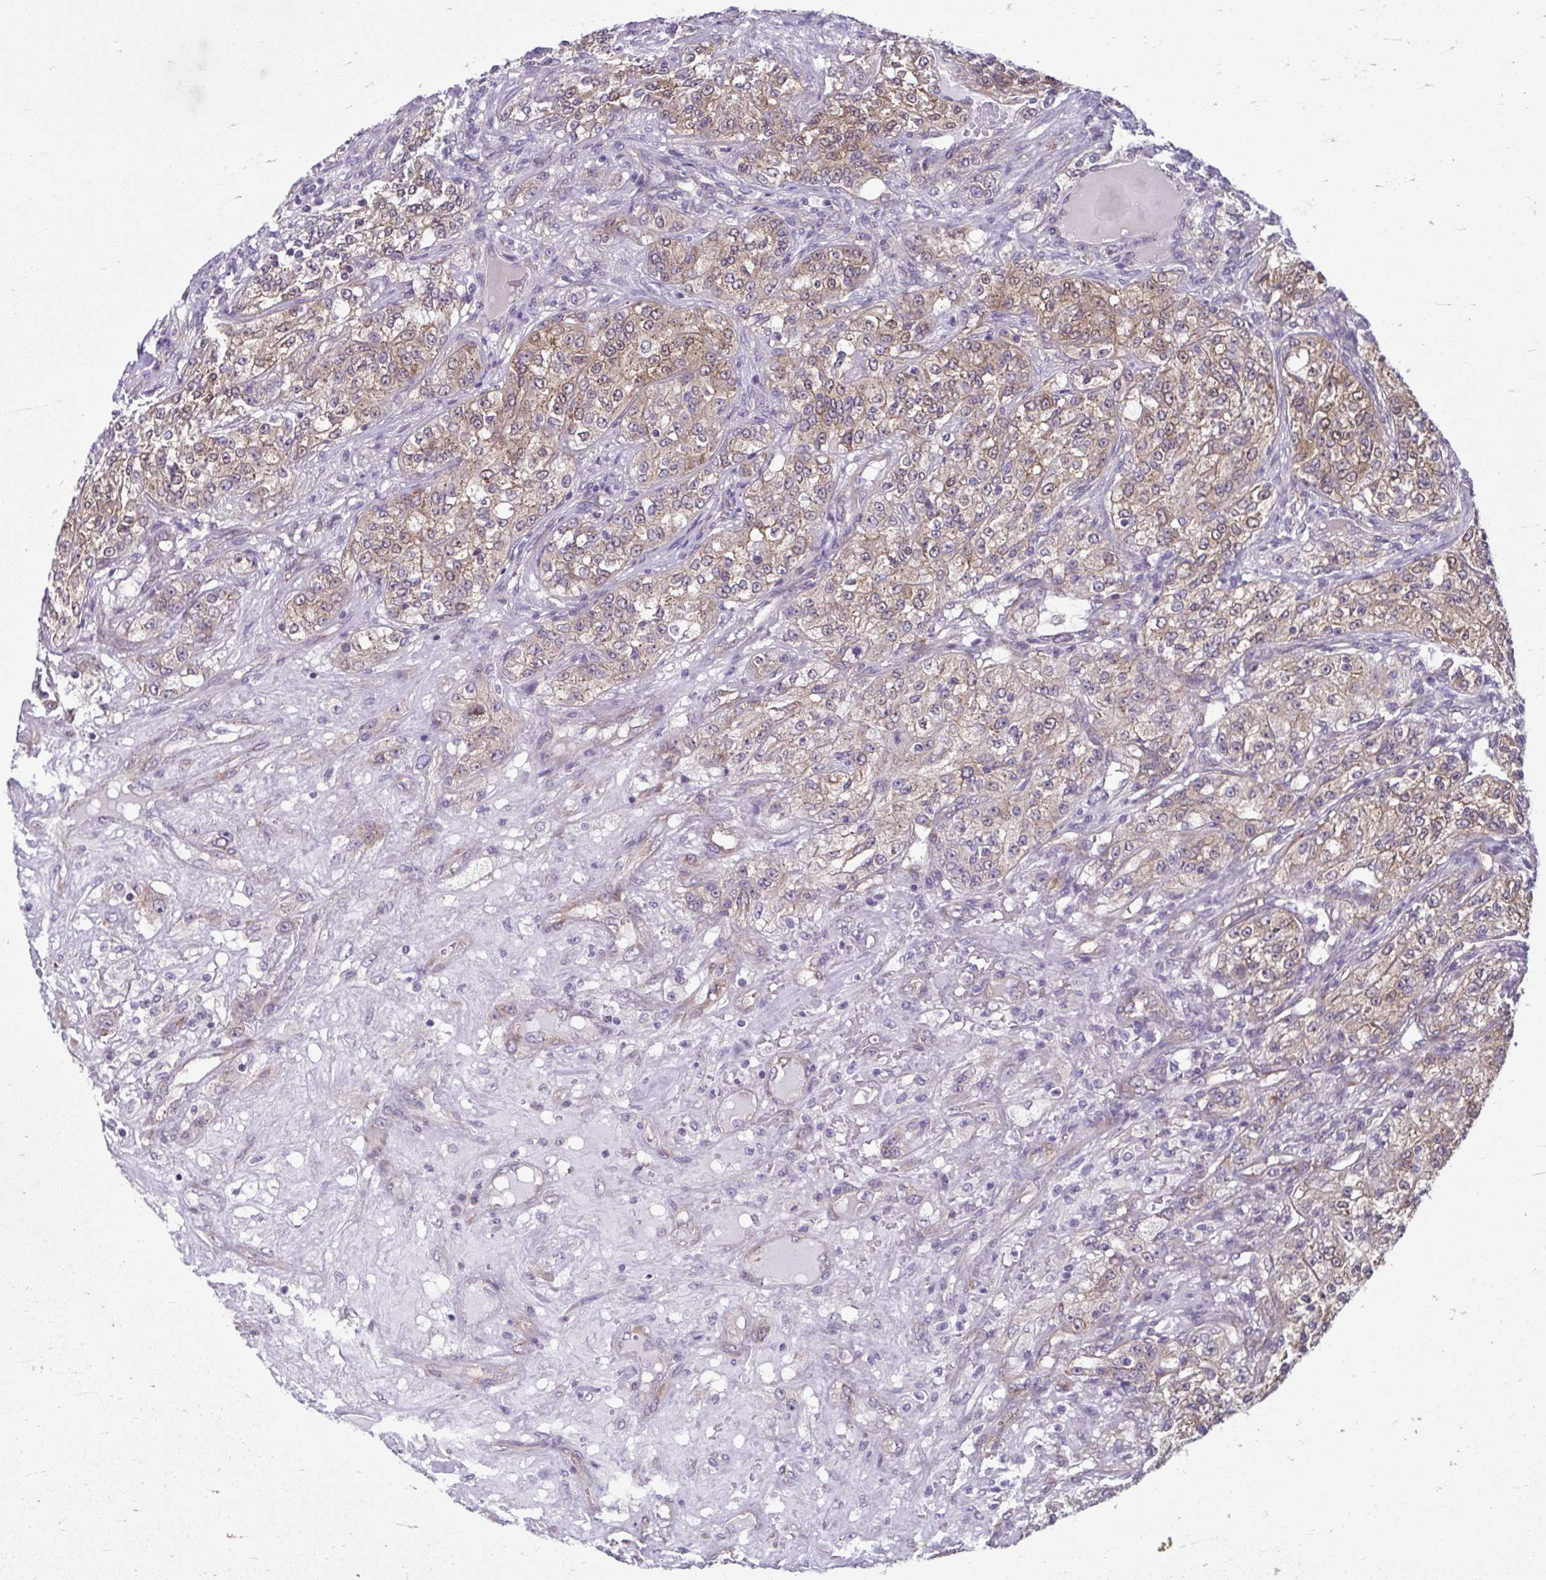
{"staining": {"intensity": "weak", "quantity": ">75%", "location": "cytoplasmic/membranous"}, "tissue": "renal cancer", "cell_type": "Tumor cells", "image_type": "cancer", "snomed": [{"axis": "morphology", "description": "Adenocarcinoma, NOS"}, {"axis": "topography", "description": "Kidney"}], "caption": "A micrograph of human renal adenocarcinoma stained for a protein shows weak cytoplasmic/membranous brown staining in tumor cells.", "gene": "TMEM108", "patient": {"sex": "female", "age": 63}}